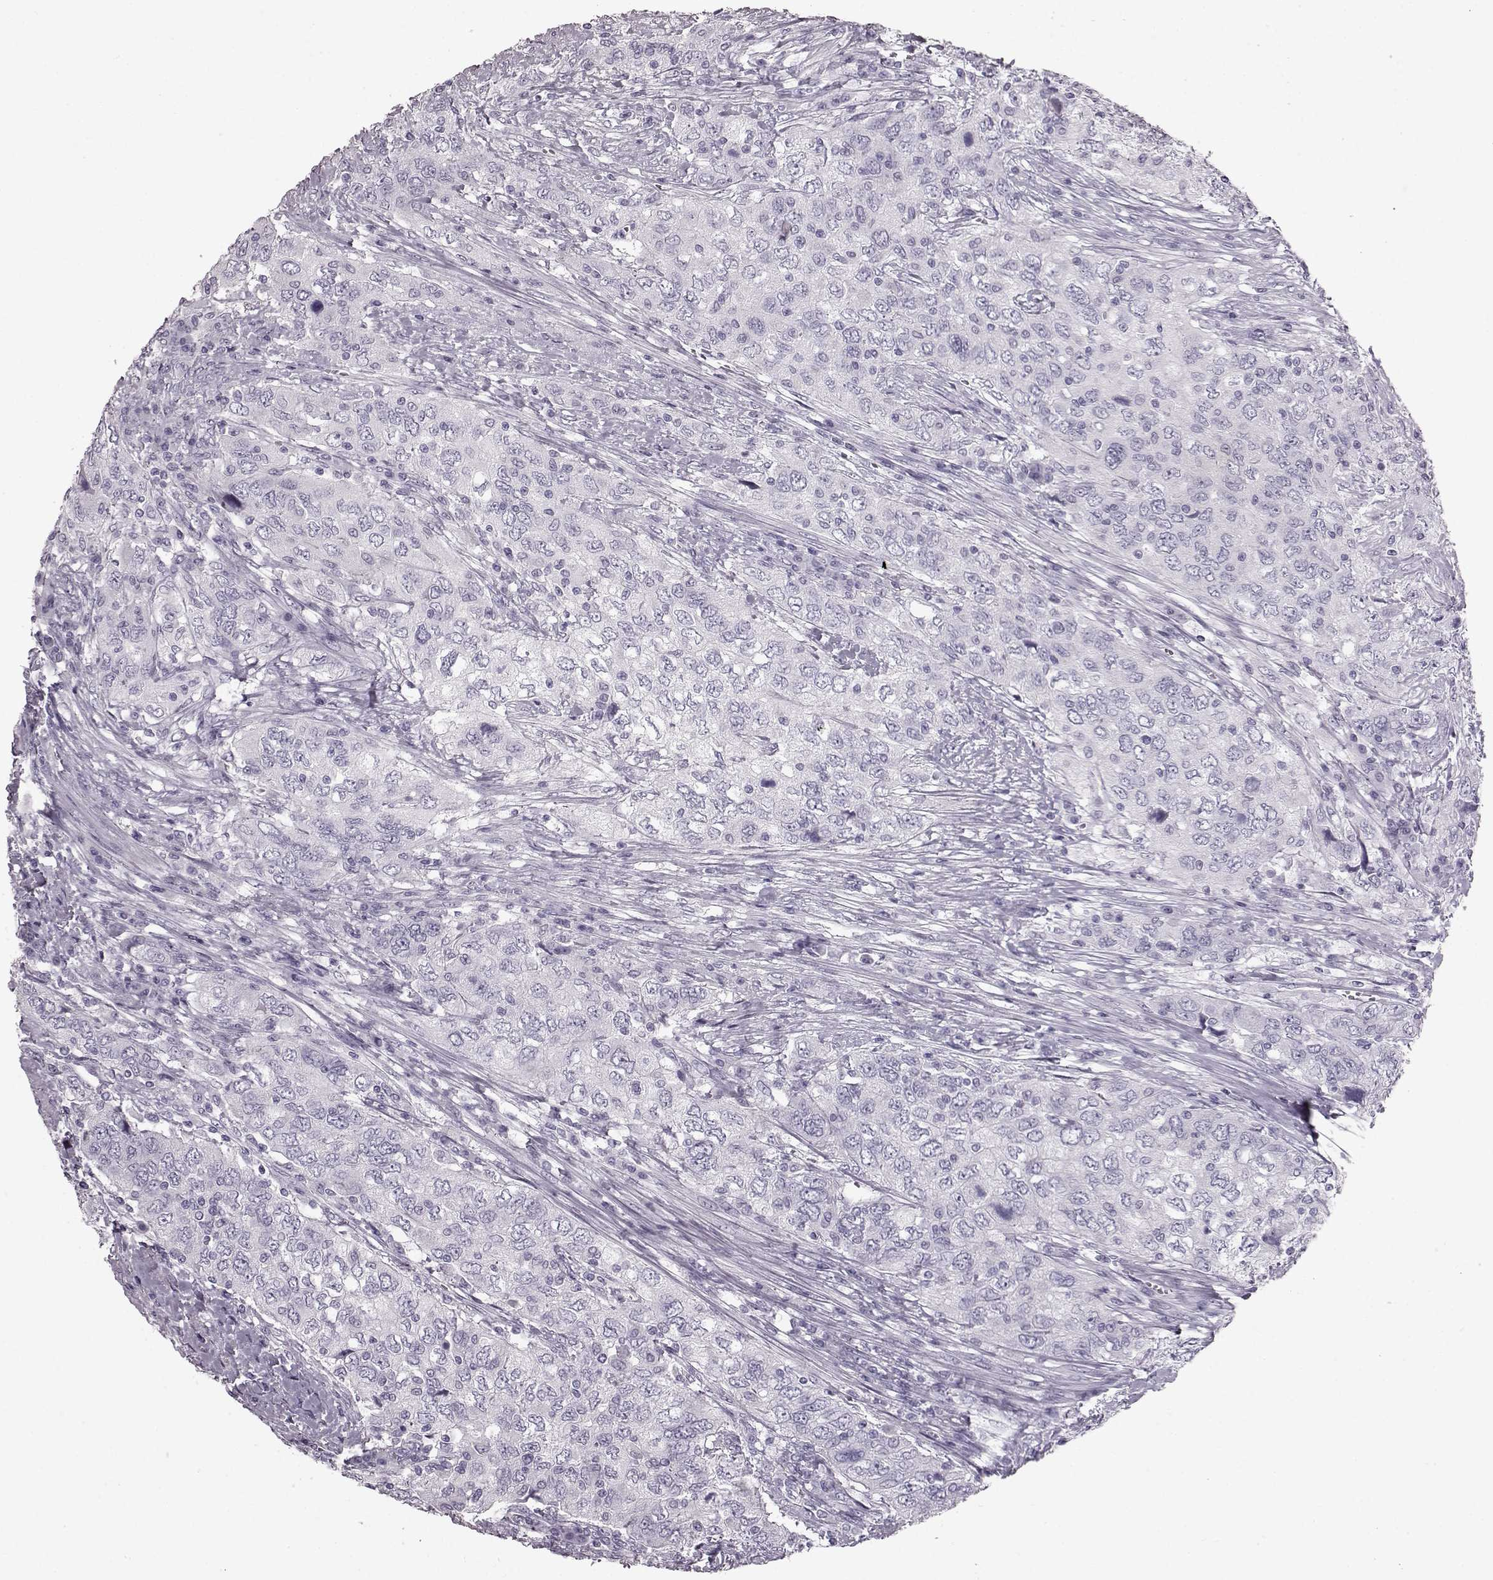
{"staining": {"intensity": "negative", "quantity": "none", "location": "none"}, "tissue": "urothelial cancer", "cell_type": "Tumor cells", "image_type": "cancer", "snomed": [{"axis": "morphology", "description": "Urothelial carcinoma, High grade"}, {"axis": "topography", "description": "Urinary bladder"}], "caption": "This is an IHC image of urothelial cancer. There is no expression in tumor cells.", "gene": "TCHHL1", "patient": {"sex": "male", "age": 76}}